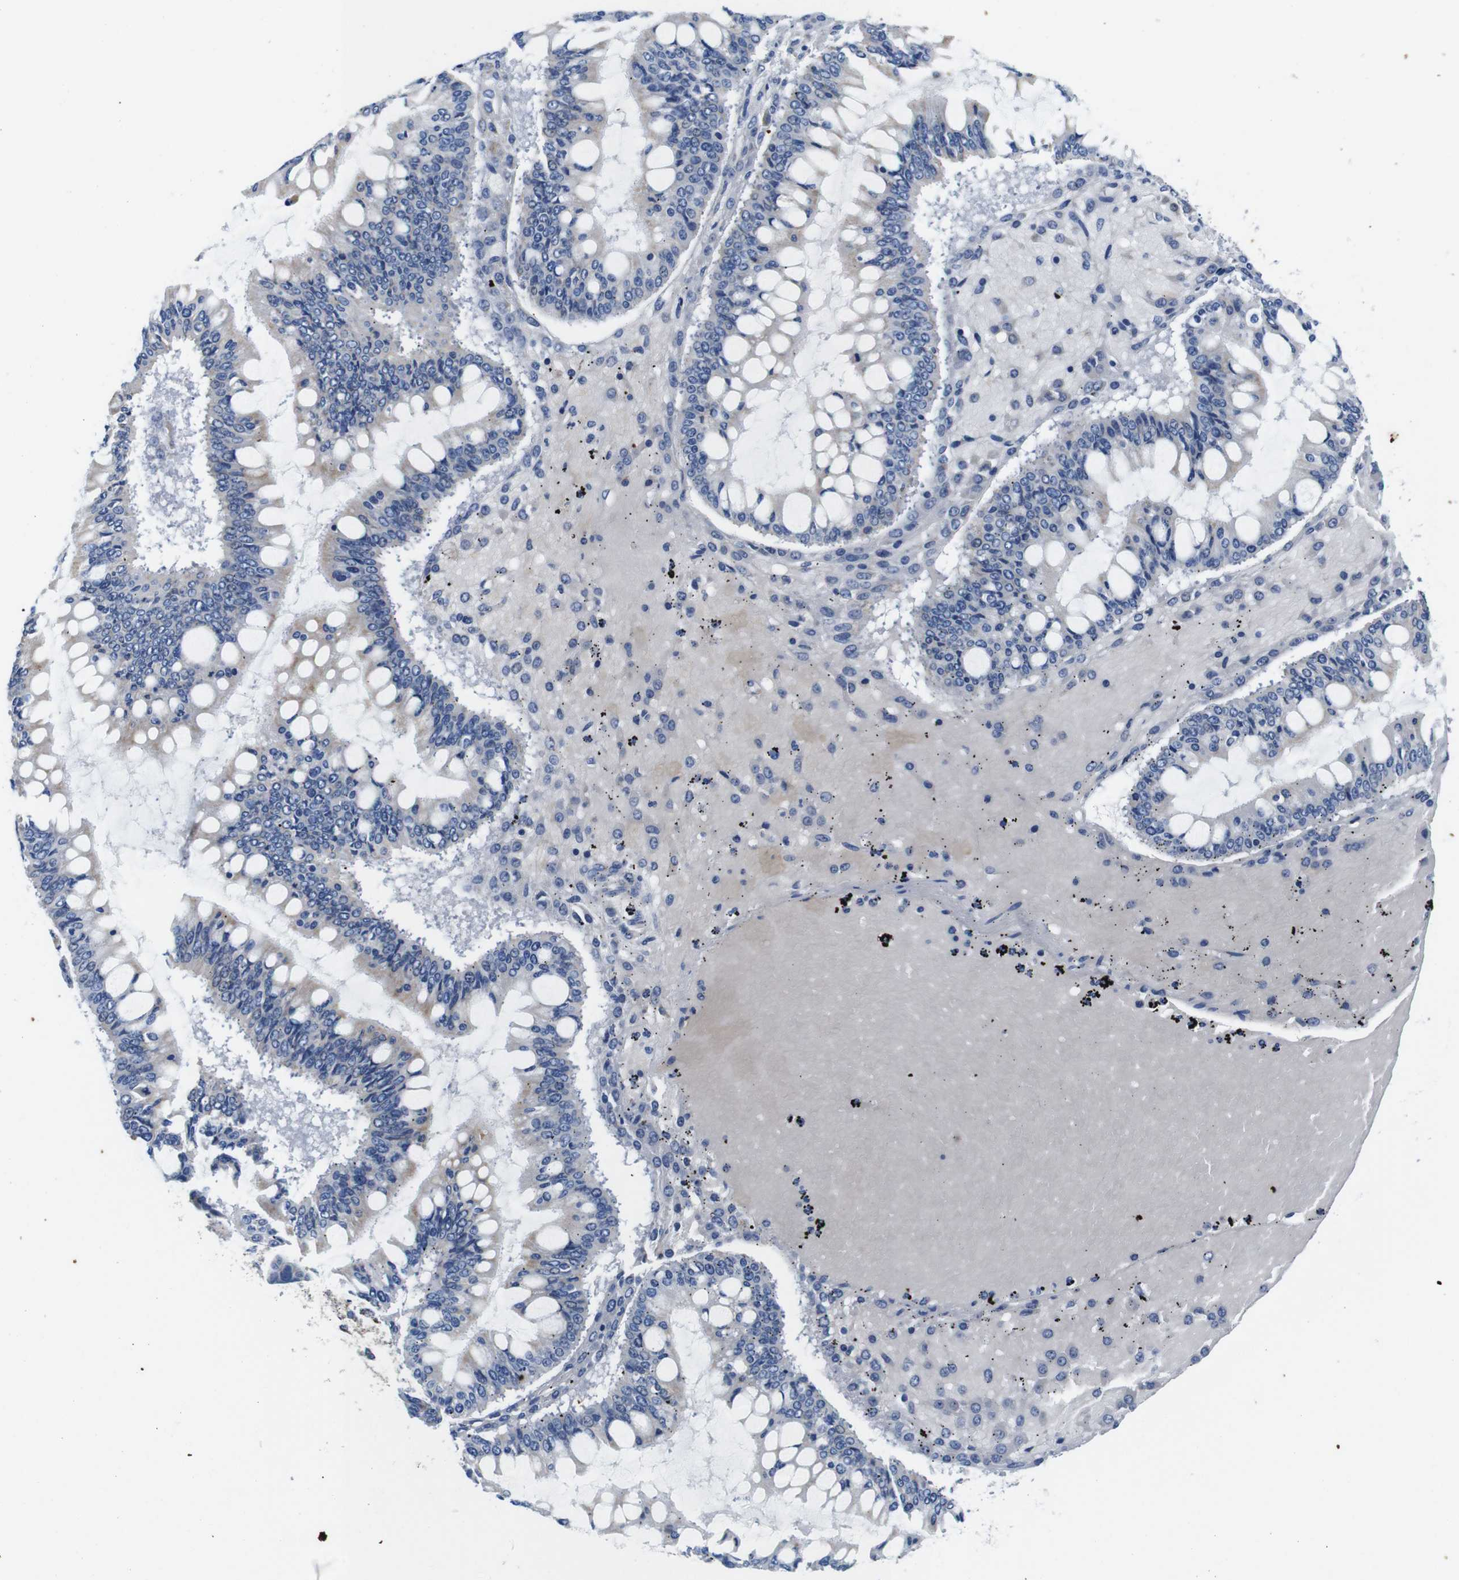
{"staining": {"intensity": "weak", "quantity": "<25%", "location": "cytoplasmic/membranous"}, "tissue": "ovarian cancer", "cell_type": "Tumor cells", "image_type": "cancer", "snomed": [{"axis": "morphology", "description": "Cystadenocarcinoma, mucinous, NOS"}, {"axis": "topography", "description": "Ovary"}], "caption": "Protein analysis of ovarian cancer exhibits no significant positivity in tumor cells.", "gene": "SNX19", "patient": {"sex": "female", "age": 73}}